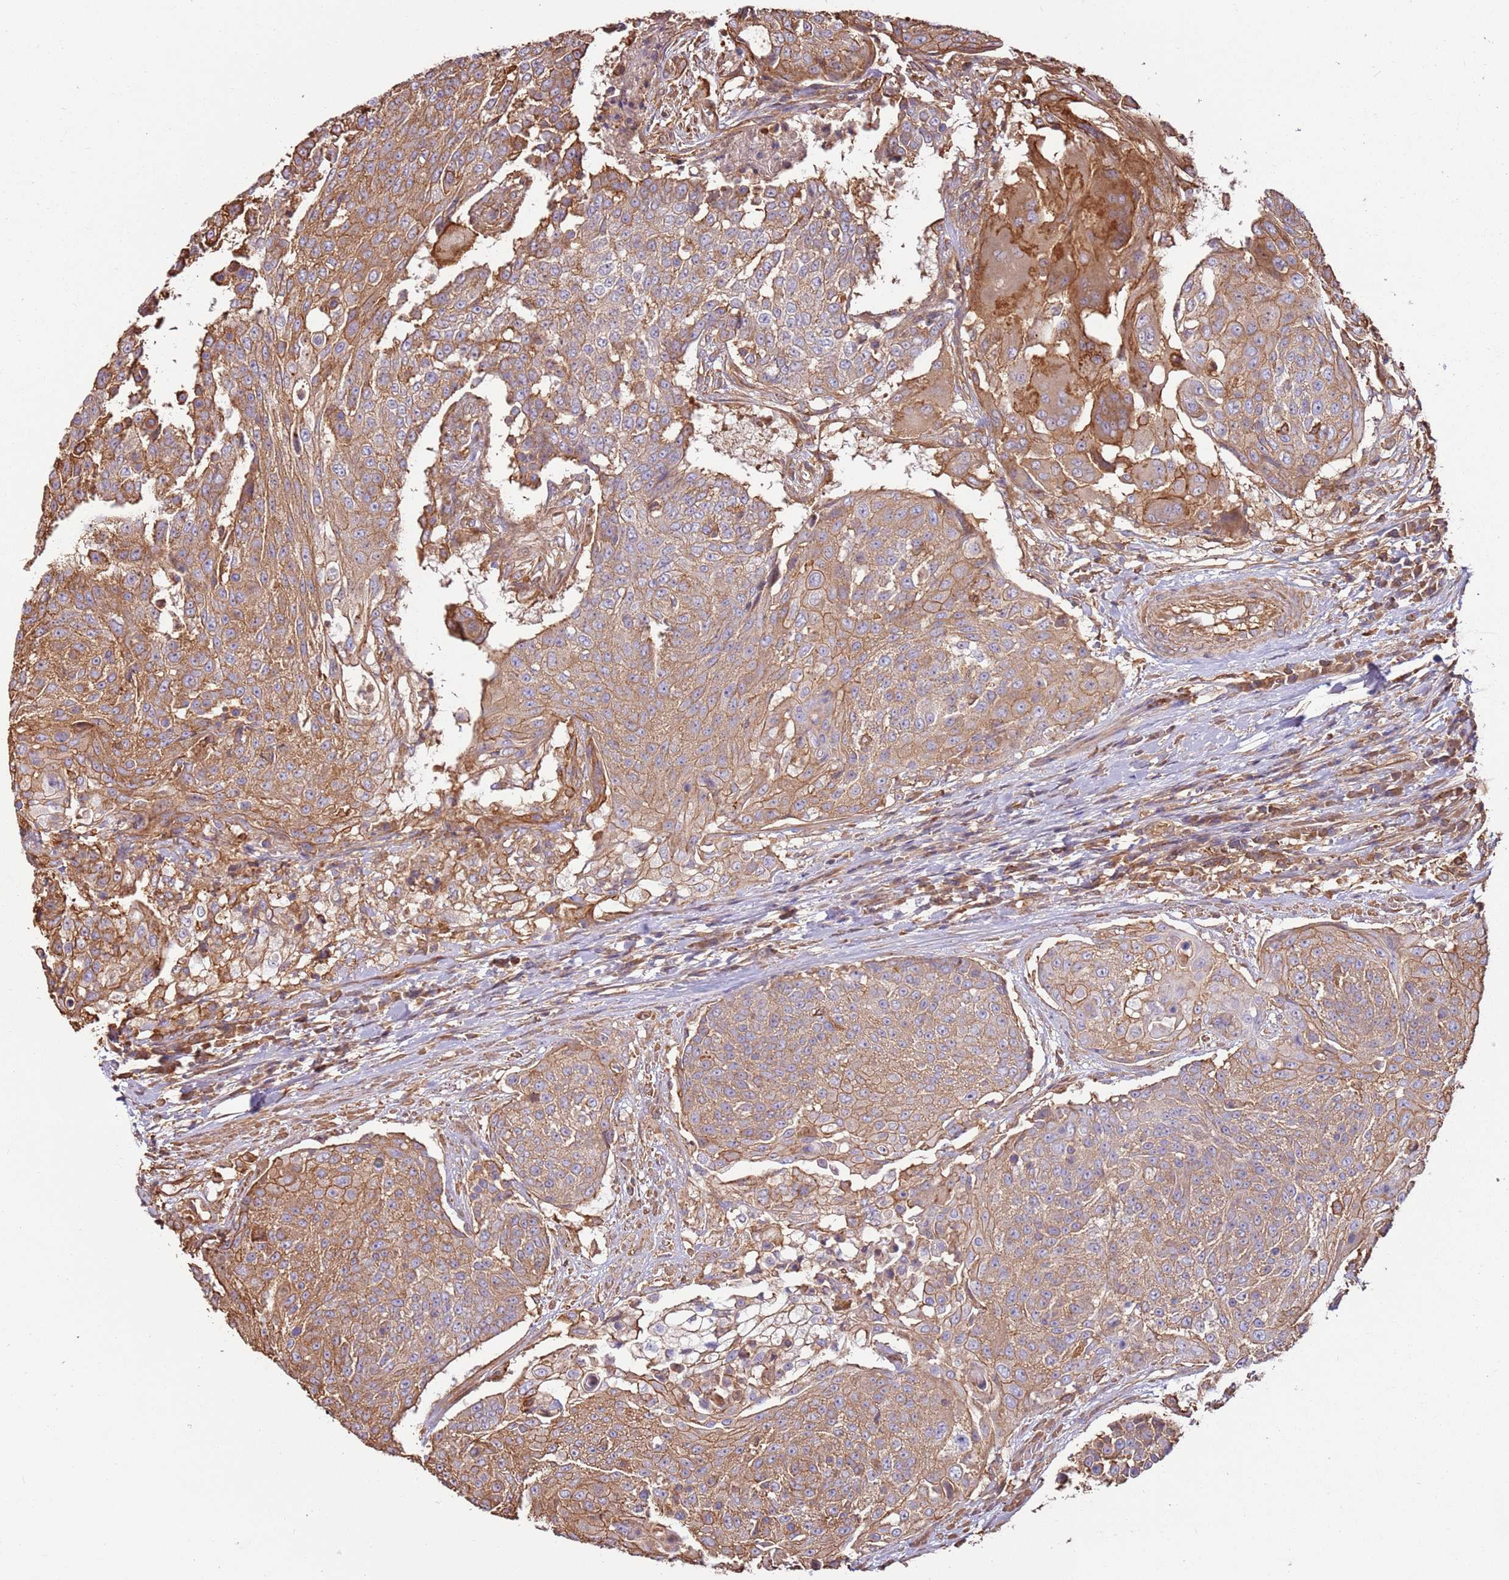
{"staining": {"intensity": "weak", "quantity": ">75%", "location": "cytoplasmic/membranous"}, "tissue": "urothelial cancer", "cell_type": "Tumor cells", "image_type": "cancer", "snomed": [{"axis": "morphology", "description": "Urothelial carcinoma, High grade"}, {"axis": "topography", "description": "Urinary bladder"}], "caption": "There is low levels of weak cytoplasmic/membranous staining in tumor cells of urothelial carcinoma (high-grade), as demonstrated by immunohistochemical staining (brown color).", "gene": "ACVR2A", "patient": {"sex": "female", "age": 63}}